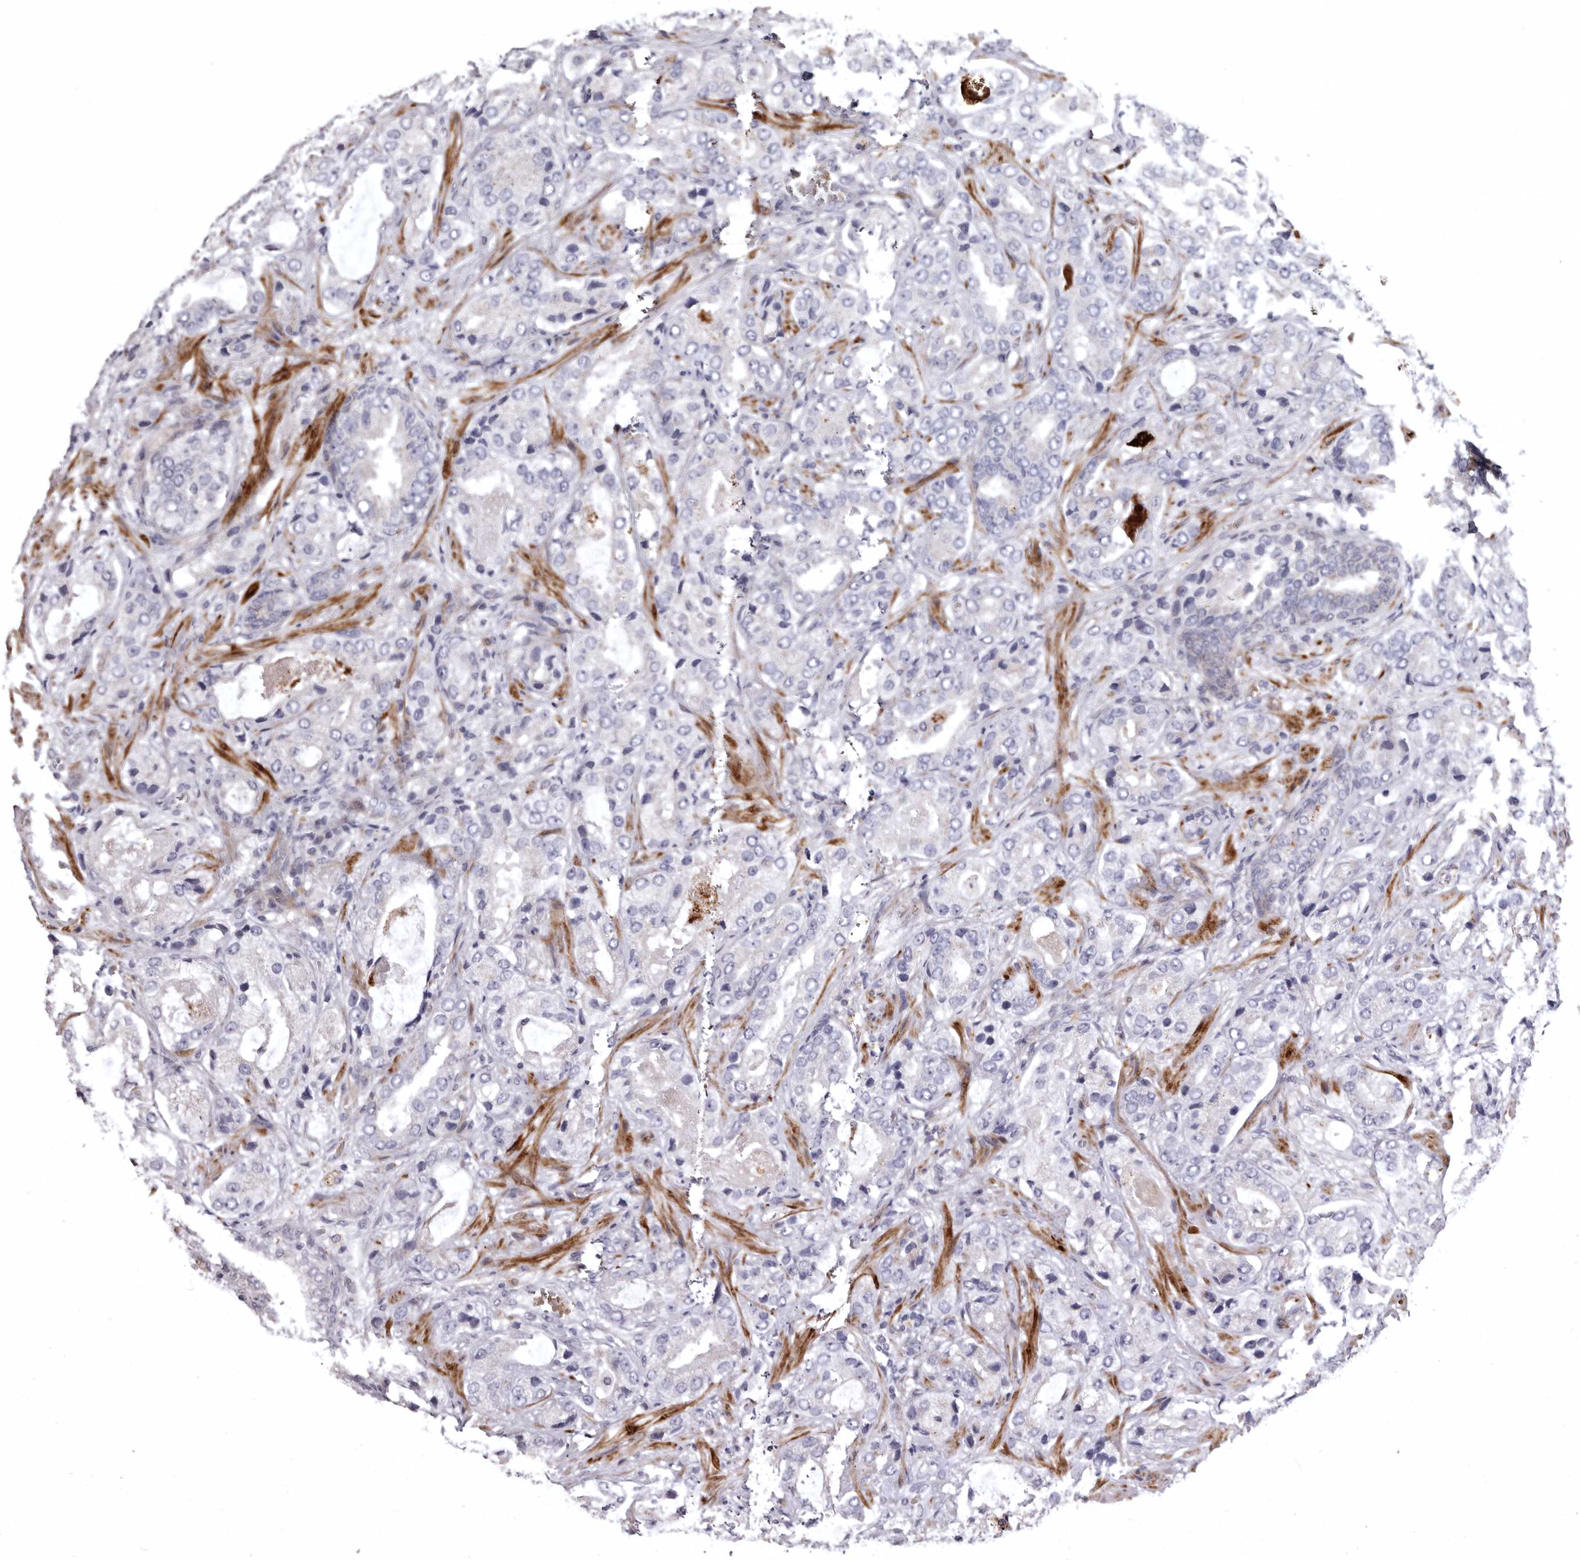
{"staining": {"intensity": "negative", "quantity": "none", "location": "none"}, "tissue": "prostate cancer", "cell_type": "Tumor cells", "image_type": "cancer", "snomed": [{"axis": "morphology", "description": "Normal tissue, NOS"}, {"axis": "morphology", "description": "Adenocarcinoma, High grade"}, {"axis": "topography", "description": "Prostate"}, {"axis": "topography", "description": "Peripheral nerve tissue"}], "caption": "High magnification brightfield microscopy of prostate high-grade adenocarcinoma stained with DAB (3,3'-diaminobenzidine) (brown) and counterstained with hematoxylin (blue): tumor cells show no significant positivity.", "gene": "AIDA", "patient": {"sex": "male", "age": 59}}